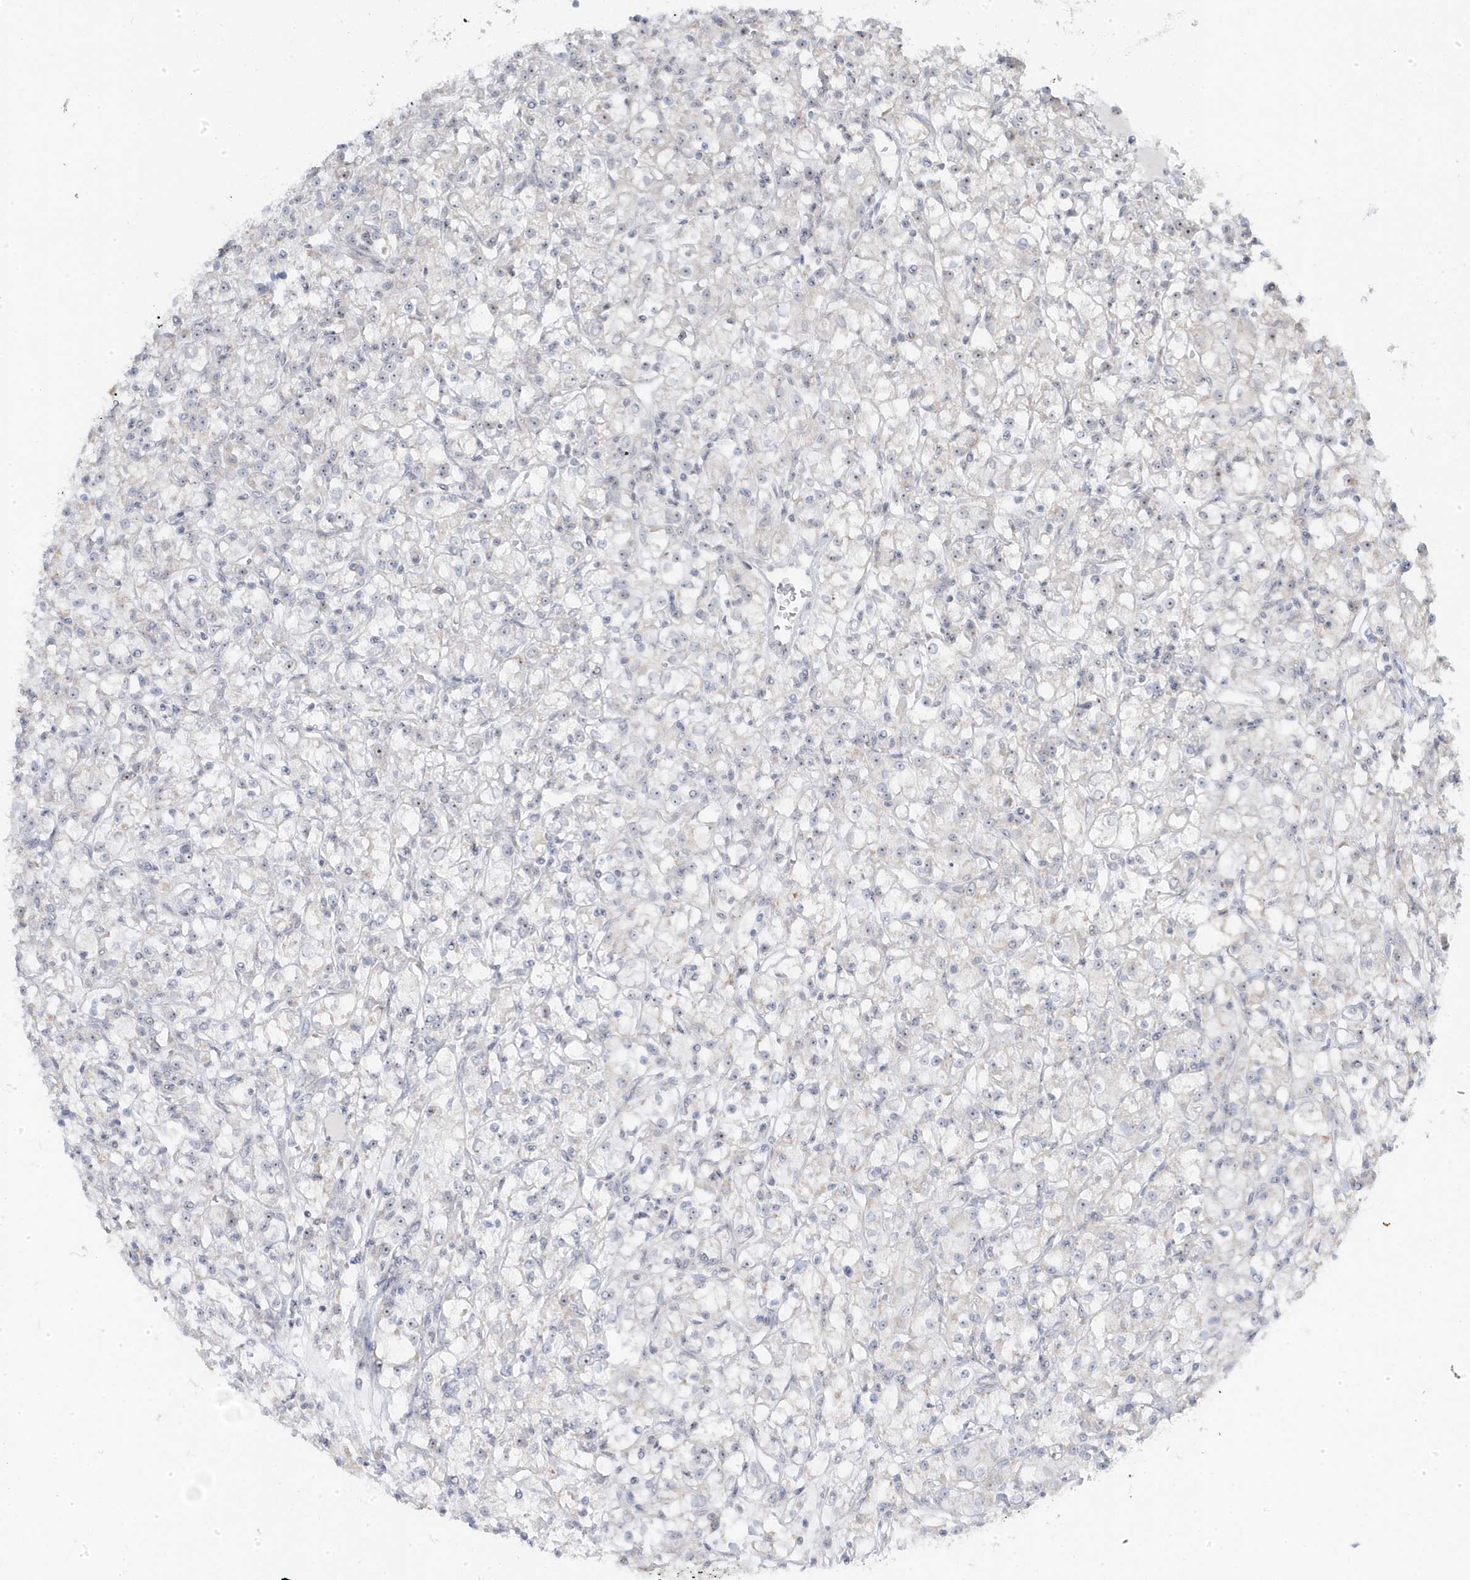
{"staining": {"intensity": "negative", "quantity": "none", "location": "none"}, "tissue": "renal cancer", "cell_type": "Tumor cells", "image_type": "cancer", "snomed": [{"axis": "morphology", "description": "Adenocarcinoma, NOS"}, {"axis": "topography", "description": "Kidney"}], "caption": "A histopathology image of human renal adenocarcinoma is negative for staining in tumor cells.", "gene": "TSEN15", "patient": {"sex": "female", "age": 59}}